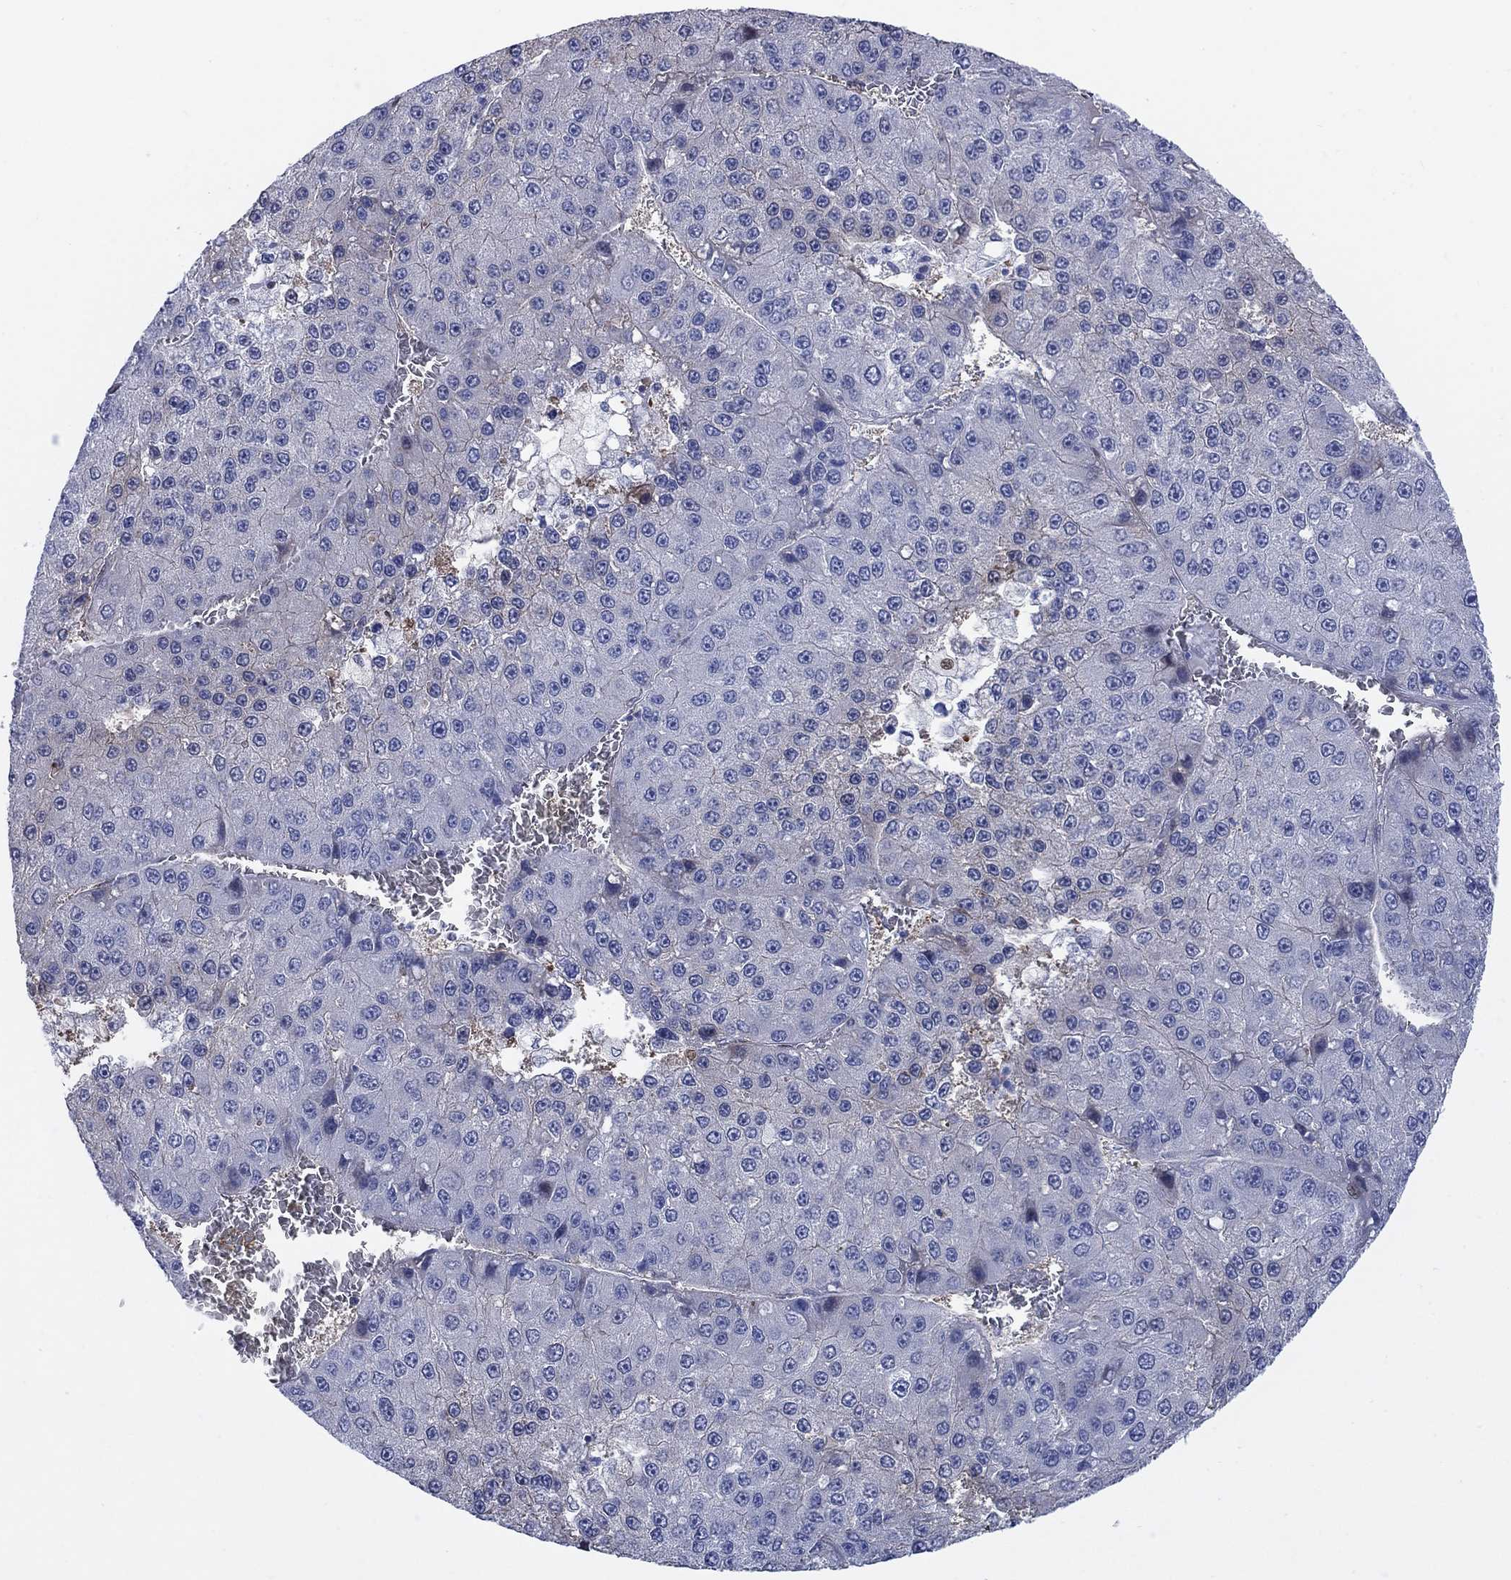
{"staining": {"intensity": "negative", "quantity": "none", "location": "none"}, "tissue": "liver cancer", "cell_type": "Tumor cells", "image_type": "cancer", "snomed": [{"axis": "morphology", "description": "Carcinoma, Hepatocellular, NOS"}, {"axis": "topography", "description": "Liver"}], "caption": "An immunohistochemistry image of liver hepatocellular carcinoma is shown. There is no staining in tumor cells of liver hepatocellular carcinoma.", "gene": "MYO3A", "patient": {"sex": "female", "age": 73}}